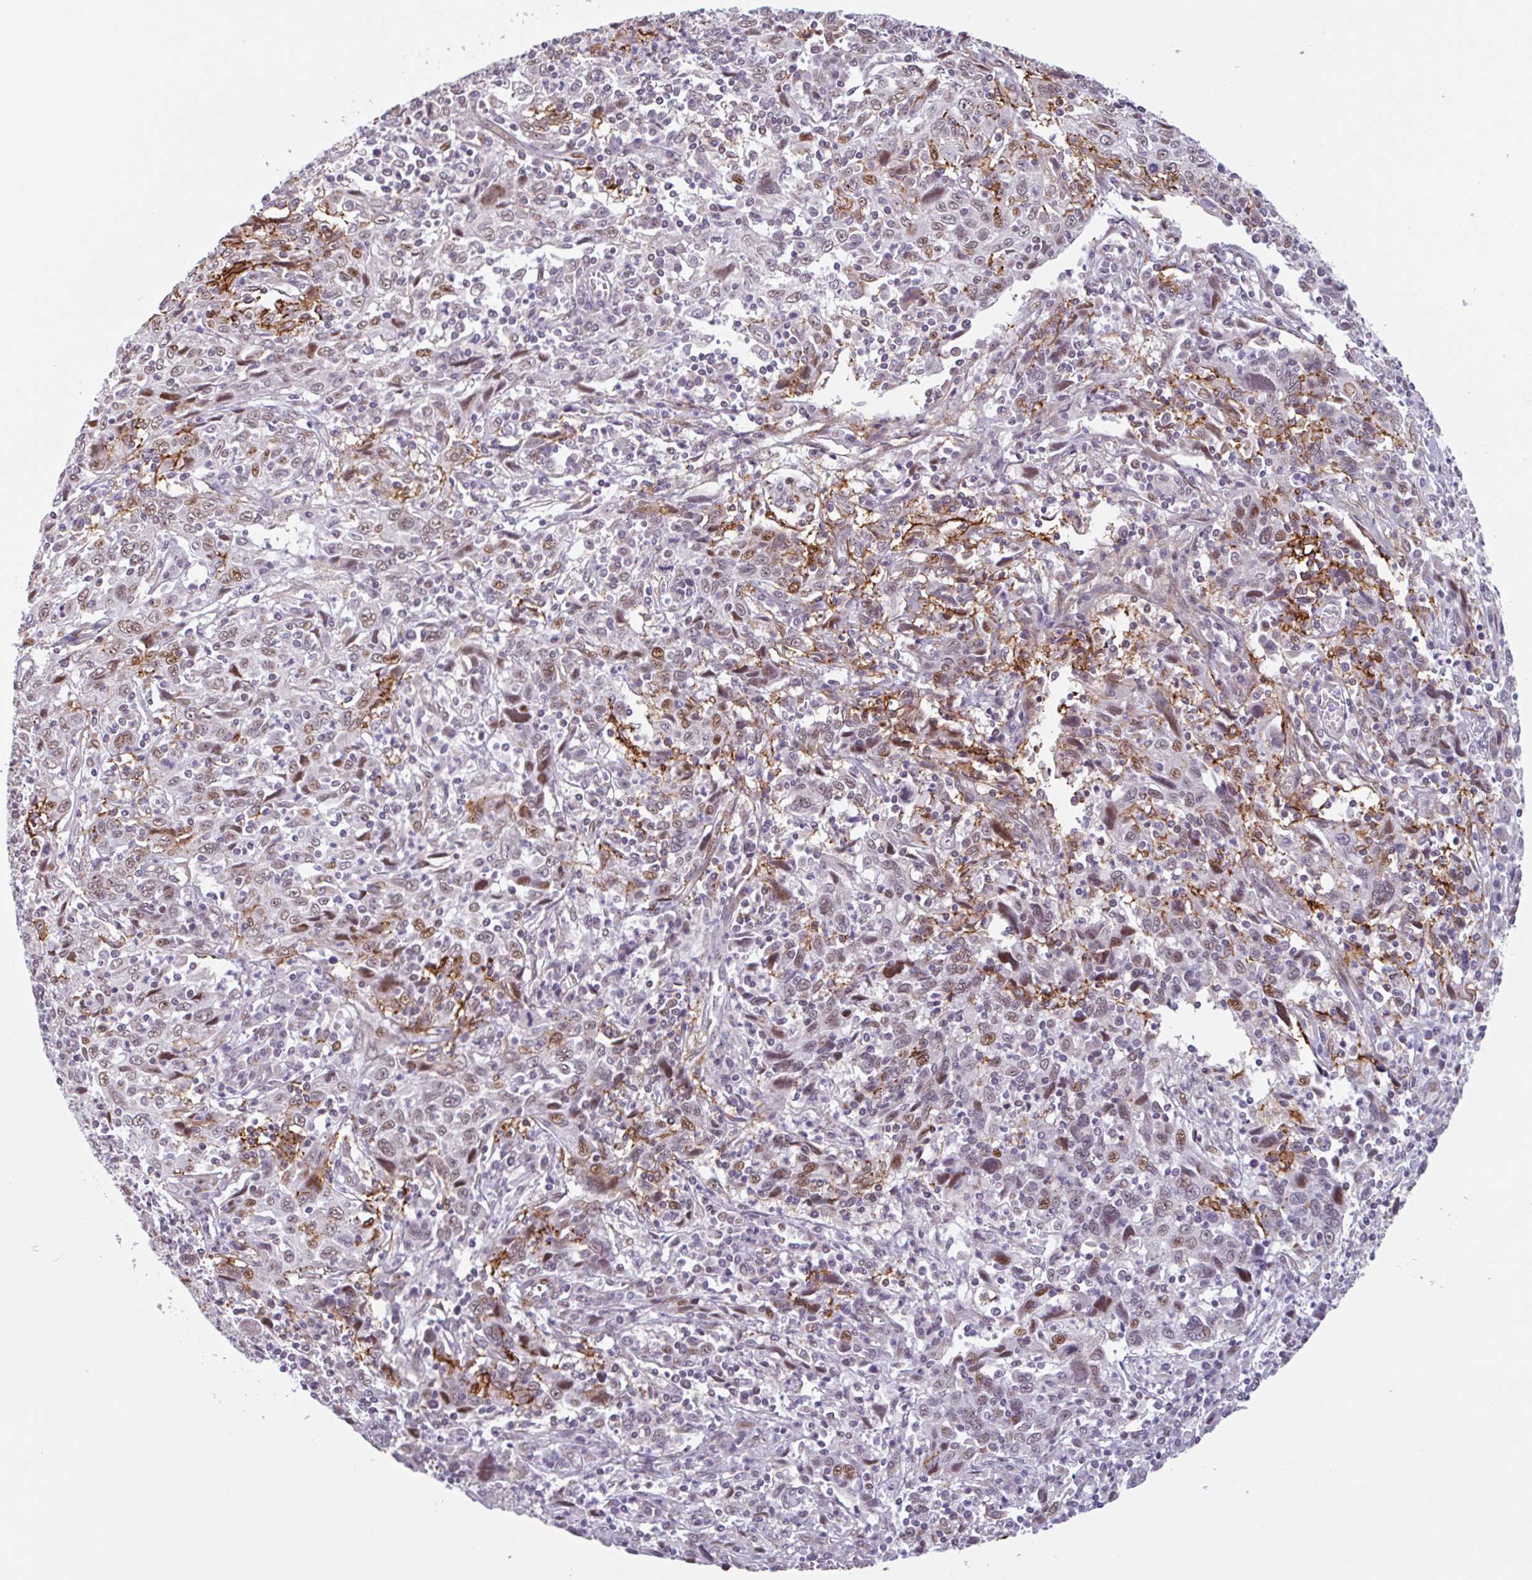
{"staining": {"intensity": "moderate", "quantity": "<25%", "location": "nuclear"}, "tissue": "cervical cancer", "cell_type": "Tumor cells", "image_type": "cancer", "snomed": [{"axis": "morphology", "description": "Squamous cell carcinoma, NOS"}, {"axis": "topography", "description": "Cervix"}], "caption": "Cervical cancer stained with IHC displays moderate nuclear staining in approximately <25% of tumor cells.", "gene": "TMEM119", "patient": {"sex": "female", "age": 46}}